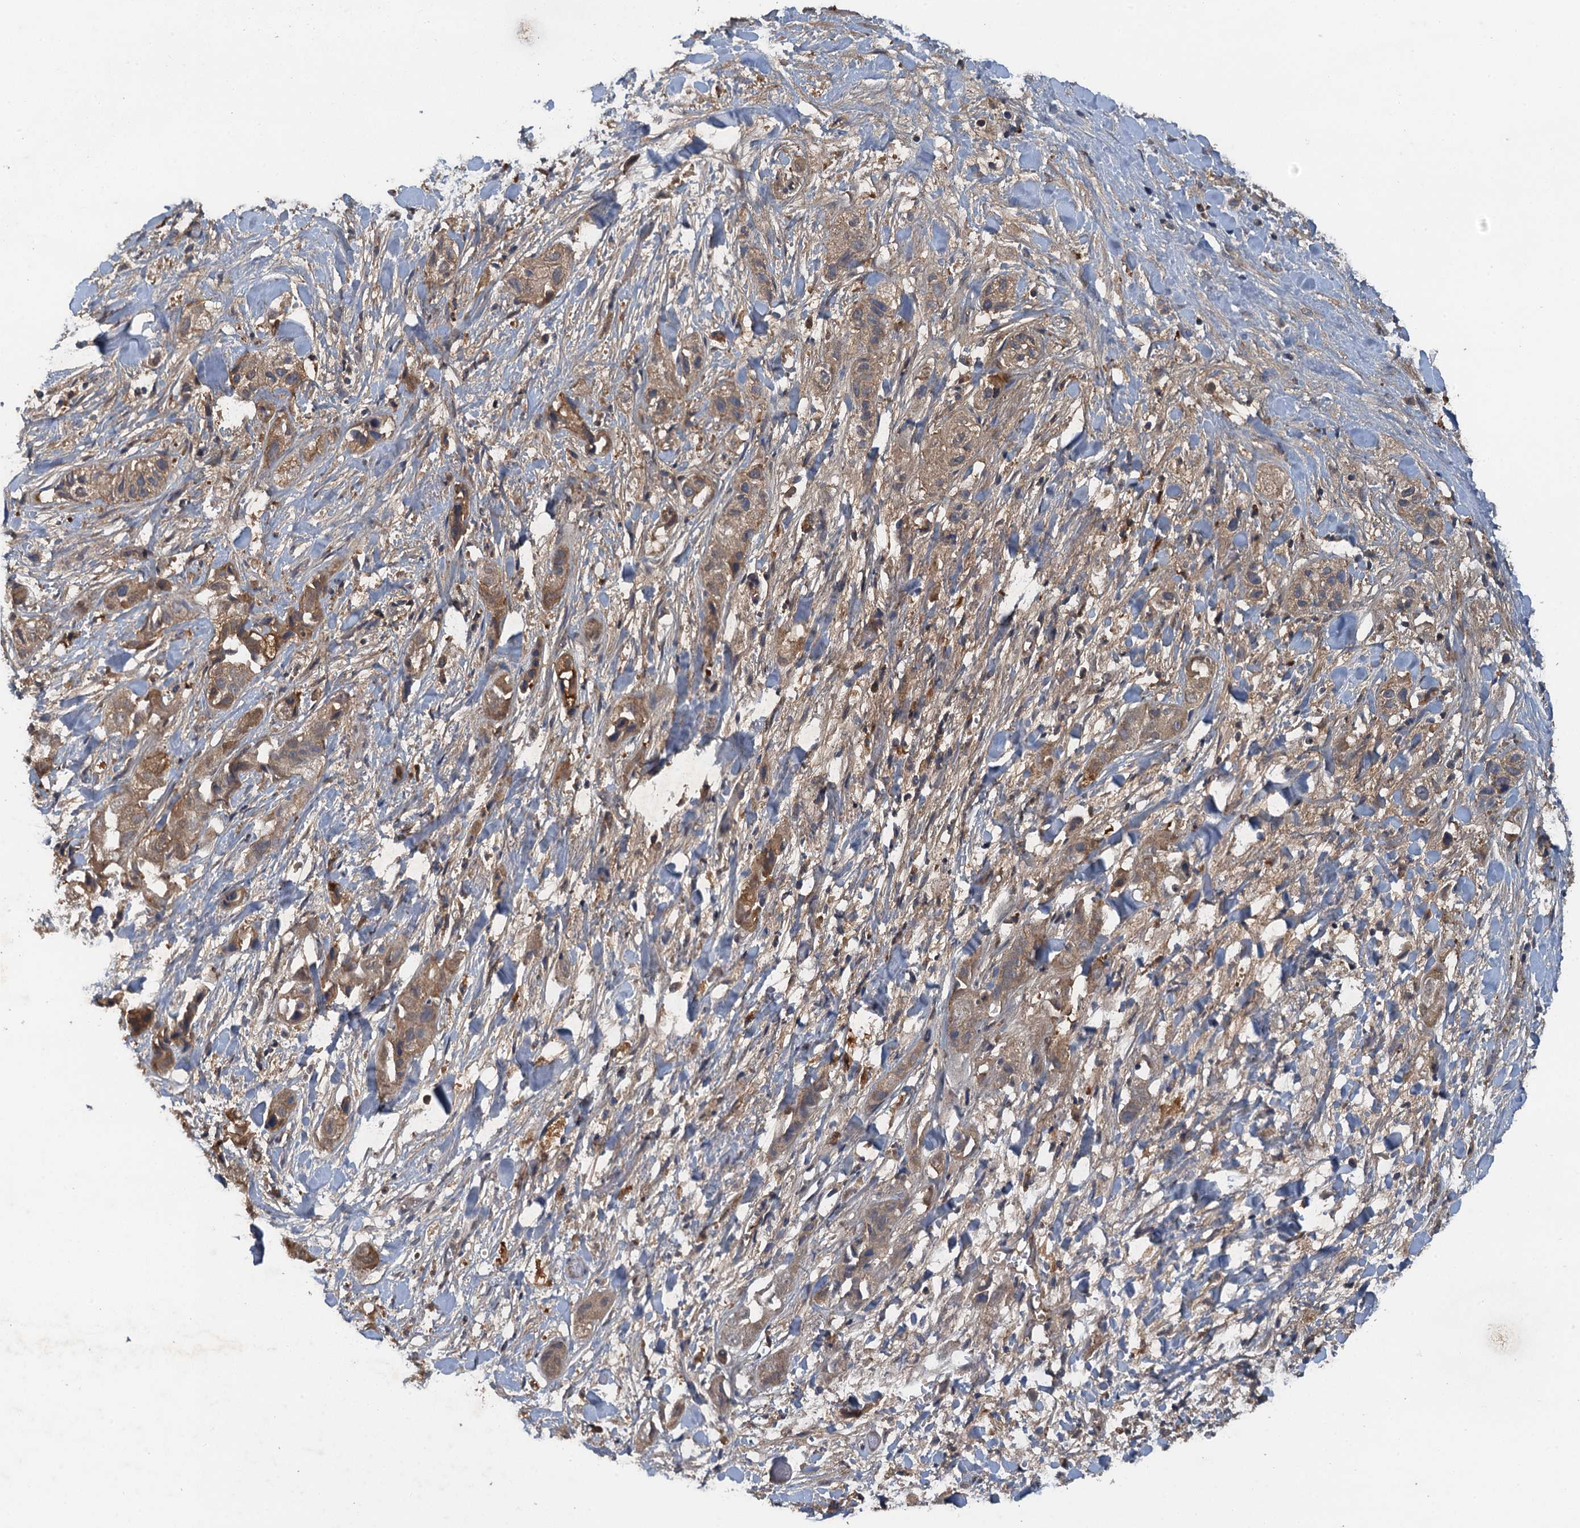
{"staining": {"intensity": "weak", "quantity": ">75%", "location": "cytoplasmic/membranous"}, "tissue": "liver cancer", "cell_type": "Tumor cells", "image_type": "cancer", "snomed": [{"axis": "morphology", "description": "Cholangiocarcinoma"}, {"axis": "topography", "description": "Liver"}], "caption": "DAB (3,3'-diaminobenzidine) immunohistochemical staining of liver cancer (cholangiocarcinoma) reveals weak cytoplasmic/membranous protein expression in approximately >75% of tumor cells.", "gene": "HAPLN3", "patient": {"sex": "female", "age": 52}}